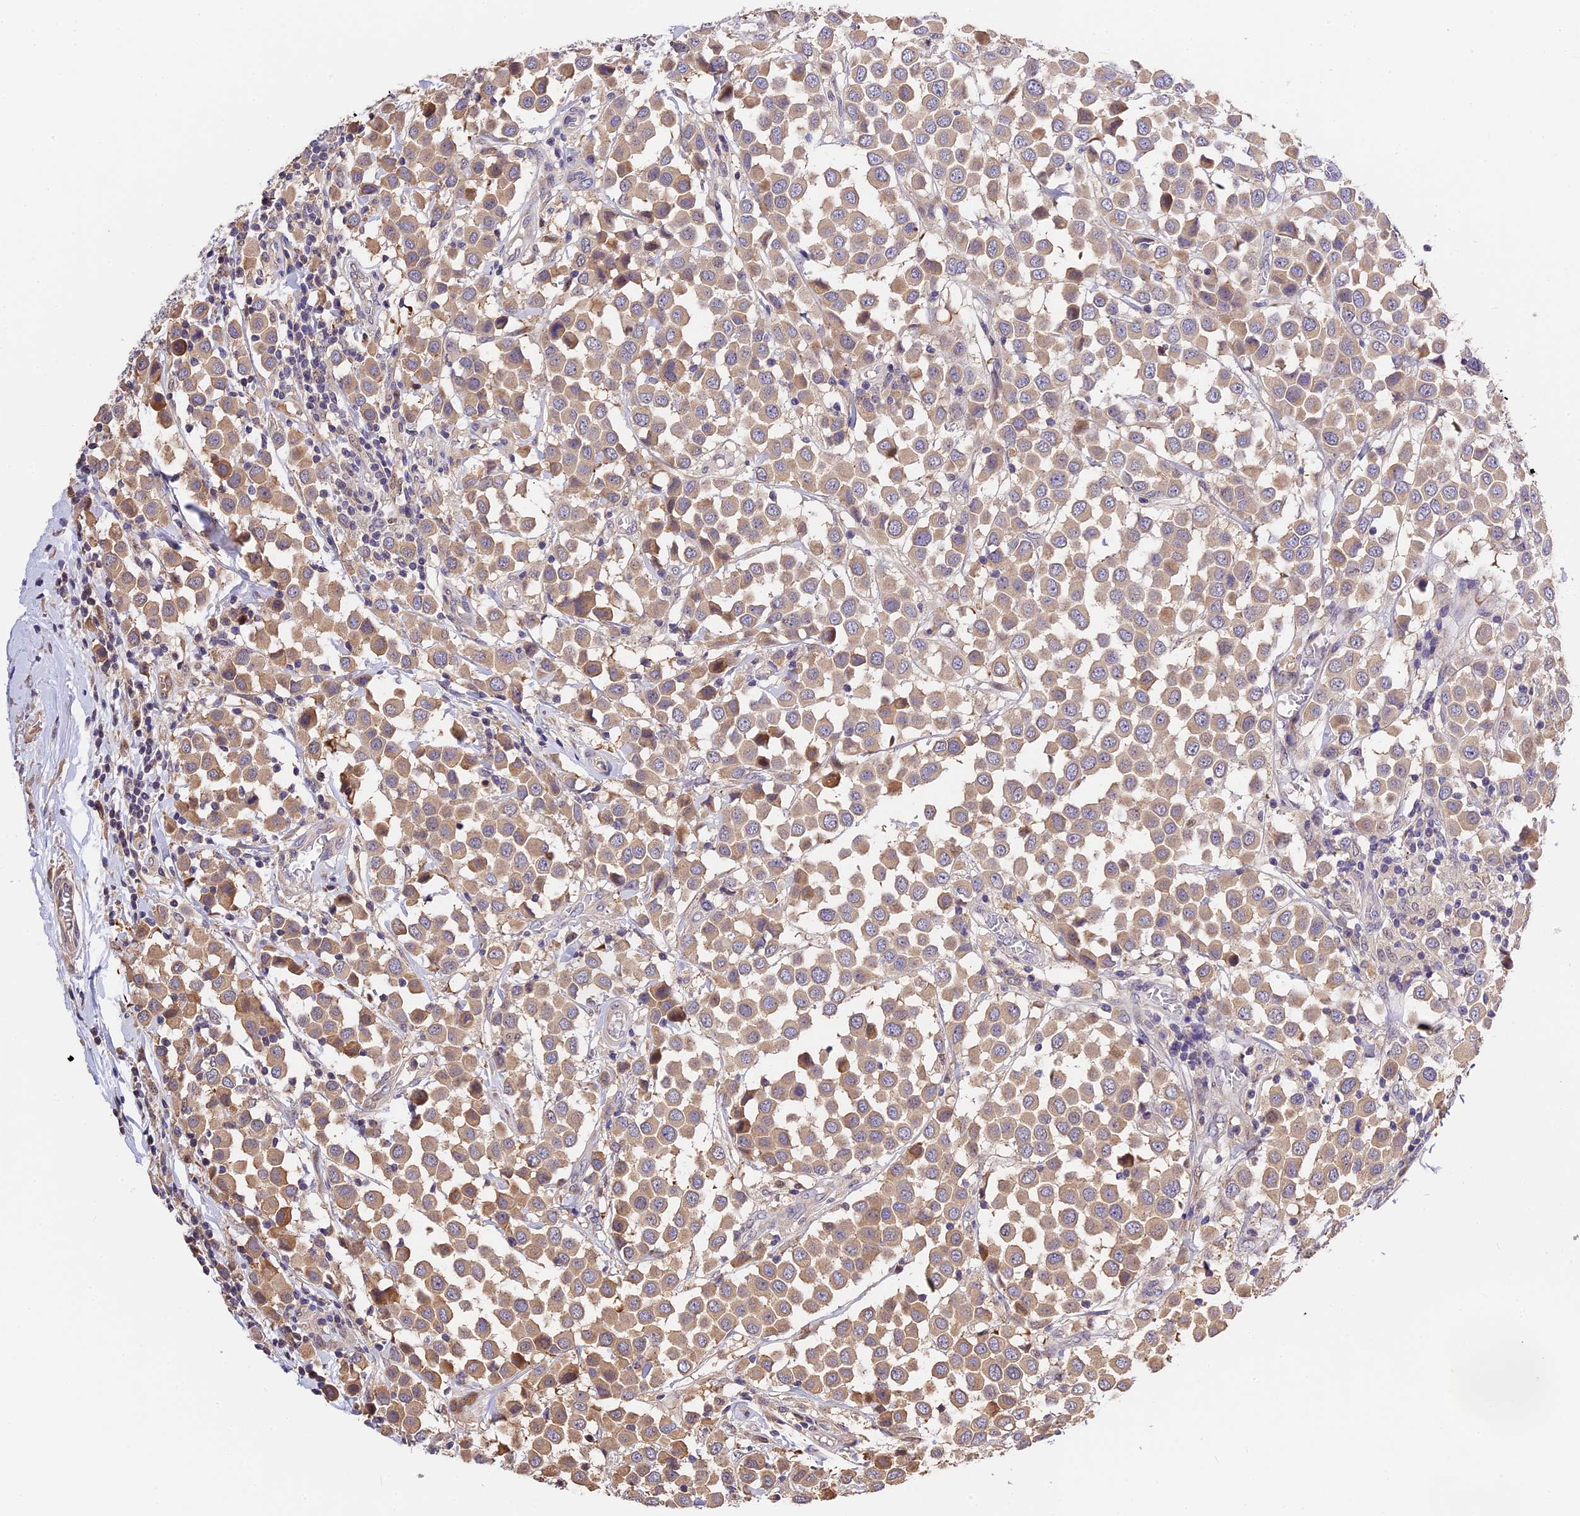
{"staining": {"intensity": "moderate", "quantity": ">75%", "location": "cytoplasmic/membranous"}, "tissue": "breast cancer", "cell_type": "Tumor cells", "image_type": "cancer", "snomed": [{"axis": "morphology", "description": "Duct carcinoma"}, {"axis": "topography", "description": "Breast"}], "caption": "Moderate cytoplasmic/membranous staining for a protein is seen in about >75% of tumor cells of breast intraductal carcinoma using IHC.", "gene": "BSCL2", "patient": {"sex": "female", "age": 61}}